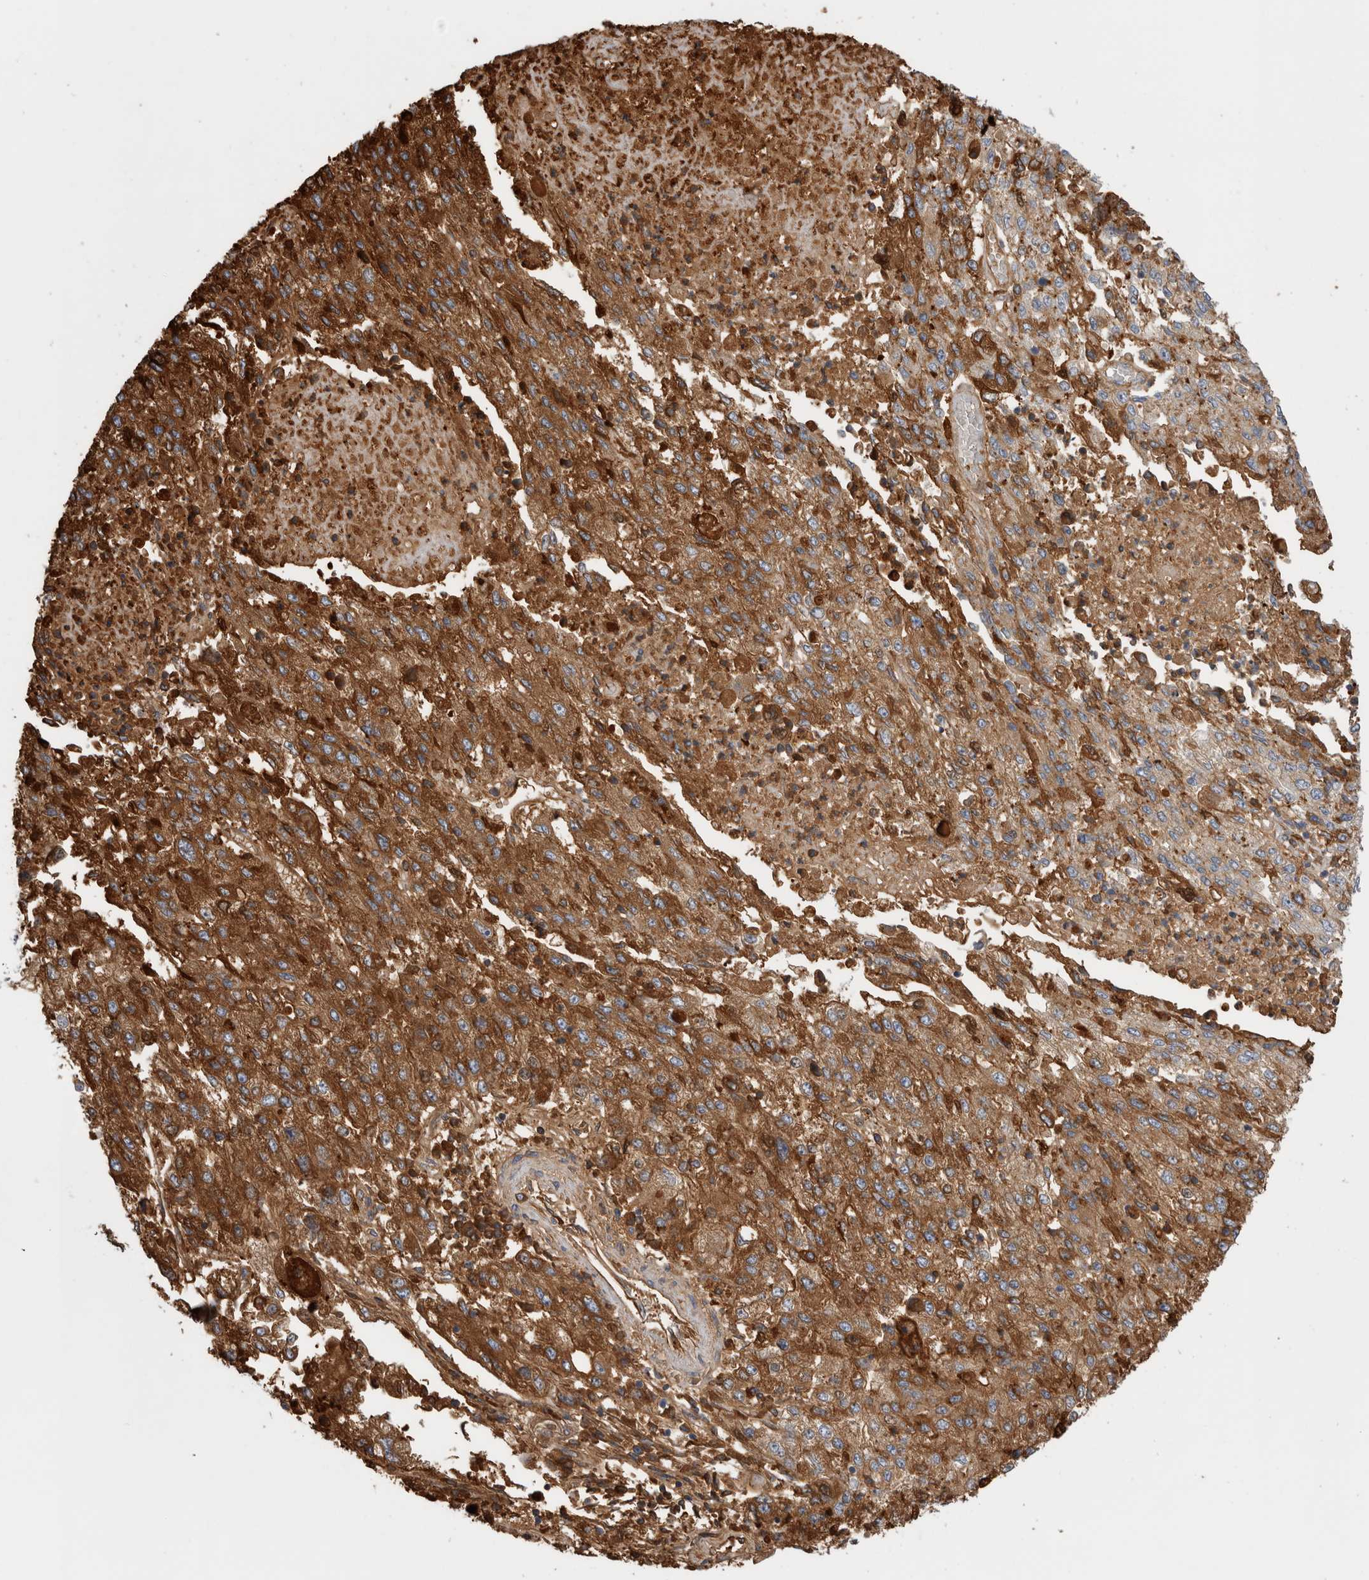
{"staining": {"intensity": "strong", "quantity": ">75%", "location": "cytoplasmic/membranous"}, "tissue": "endometrial cancer", "cell_type": "Tumor cells", "image_type": "cancer", "snomed": [{"axis": "morphology", "description": "Adenocarcinoma, NOS"}, {"axis": "topography", "description": "Endometrium"}], "caption": "Endometrial cancer (adenocarcinoma) stained with DAB IHC displays high levels of strong cytoplasmic/membranous staining in about >75% of tumor cells.", "gene": "TBCE", "patient": {"sex": "female", "age": 49}}